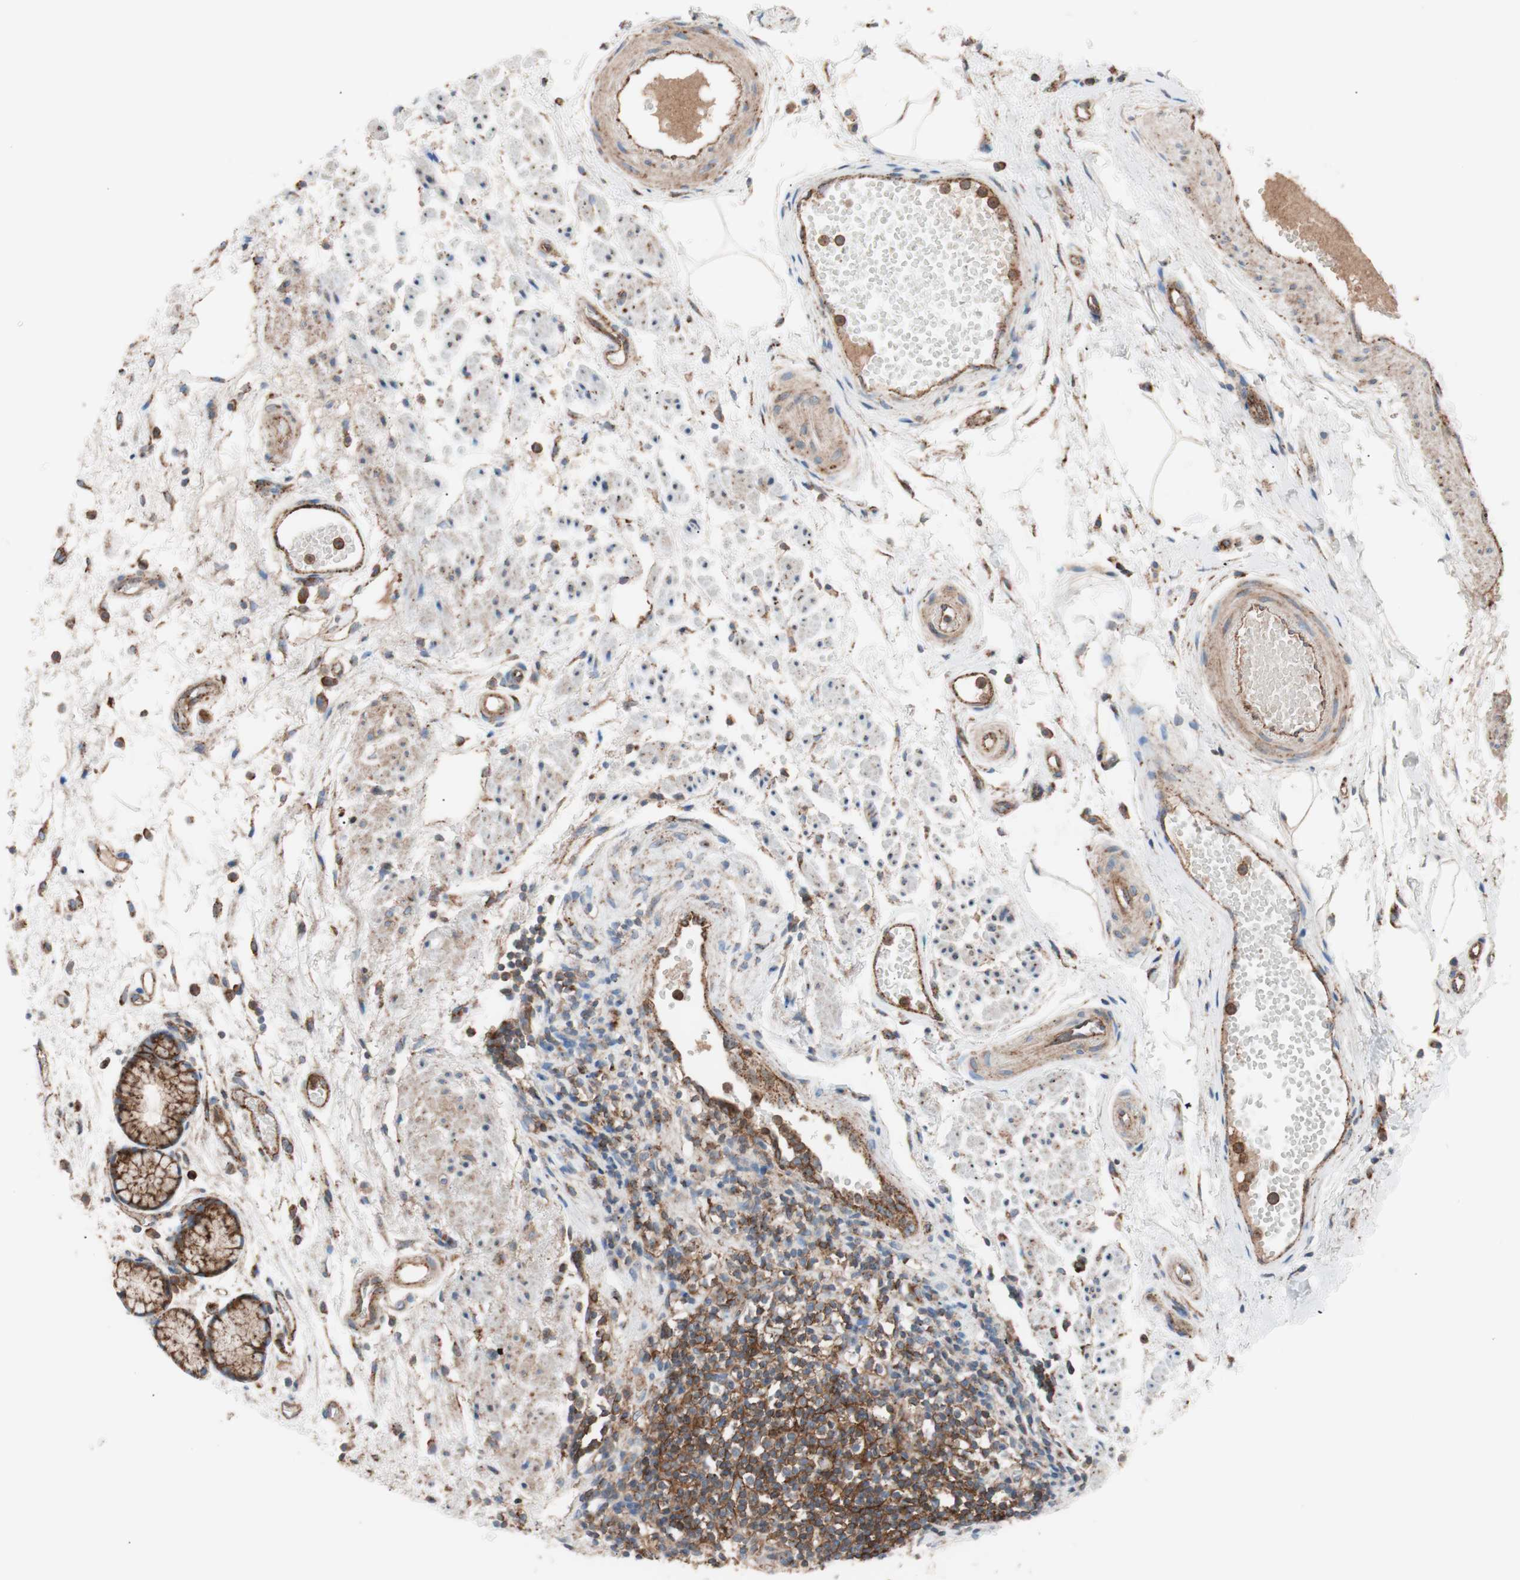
{"staining": {"intensity": "strong", "quantity": ">75%", "location": "cytoplasmic/membranous"}, "tissue": "stomach", "cell_type": "Glandular cells", "image_type": "normal", "snomed": [{"axis": "morphology", "description": "Normal tissue, NOS"}, {"axis": "topography", "description": "Stomach, upper"}], "caption": "A brown stain highlights strong cytoplasmic/membranous staining of a protein in glandular cells of unremarkable stomach.", "gene": "FLOT2", "patient": {"sex": "male", "age": 72}}